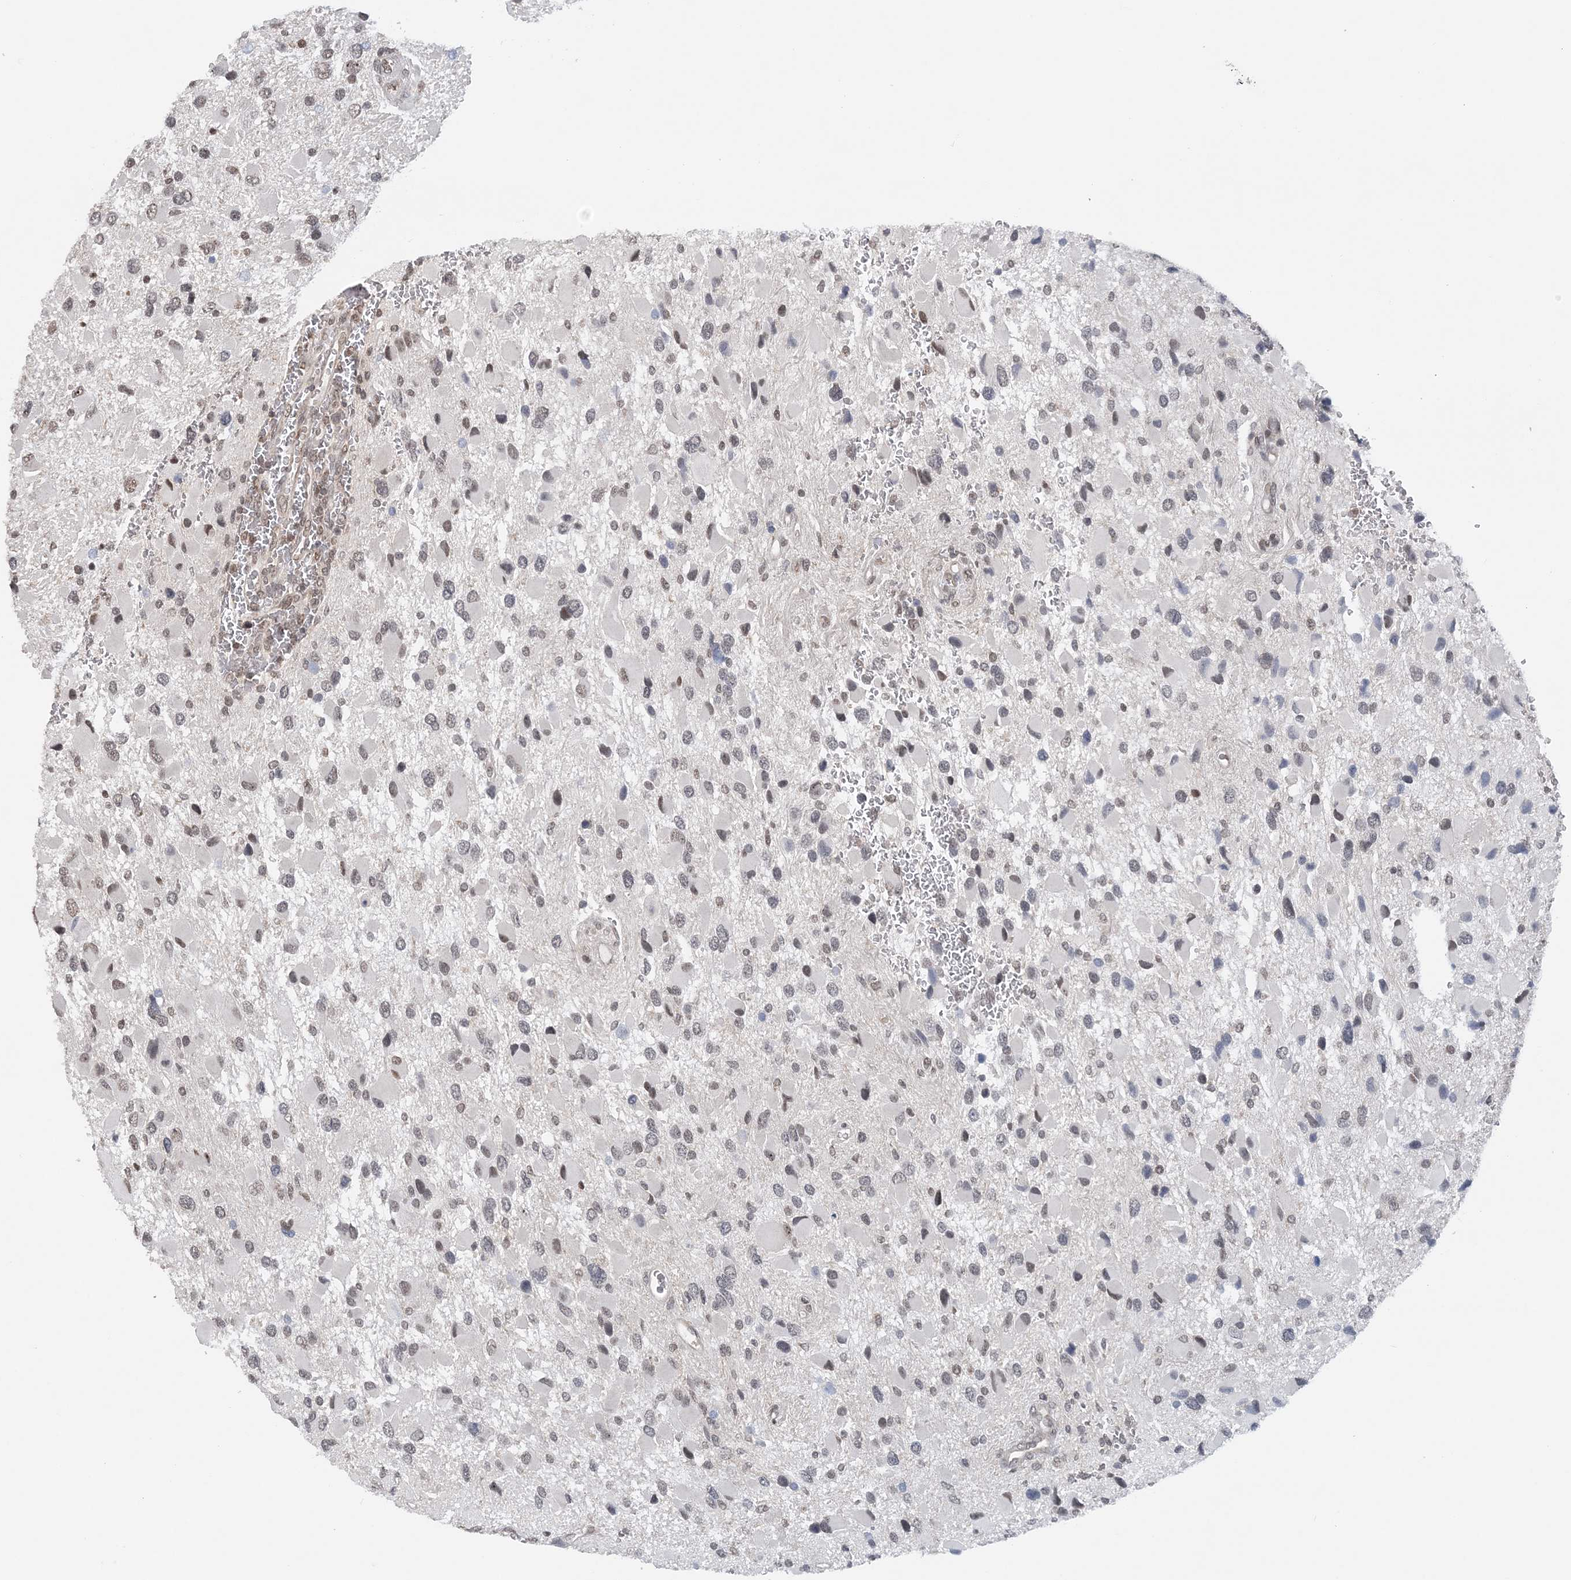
{"staining": {"intensity": "weak", "quantity": "25%-75%", "location": "nuclear"}, "tissue": "glioma", "cell_type": "Tumor cells", "image_type": "cancer", "snomed": [{"axis": "morphology", "description": "Glioma, malignant, High grade"}, {"axis": "topography", "description": "Brain"}], "caption": "This is an image of immunohistochemistry (IHC) staining of glioma, which shows weak staining in the nuclear of tumor cells.", "gene": "CCDC152", "patient": {"sex": "male", "age": 53}}